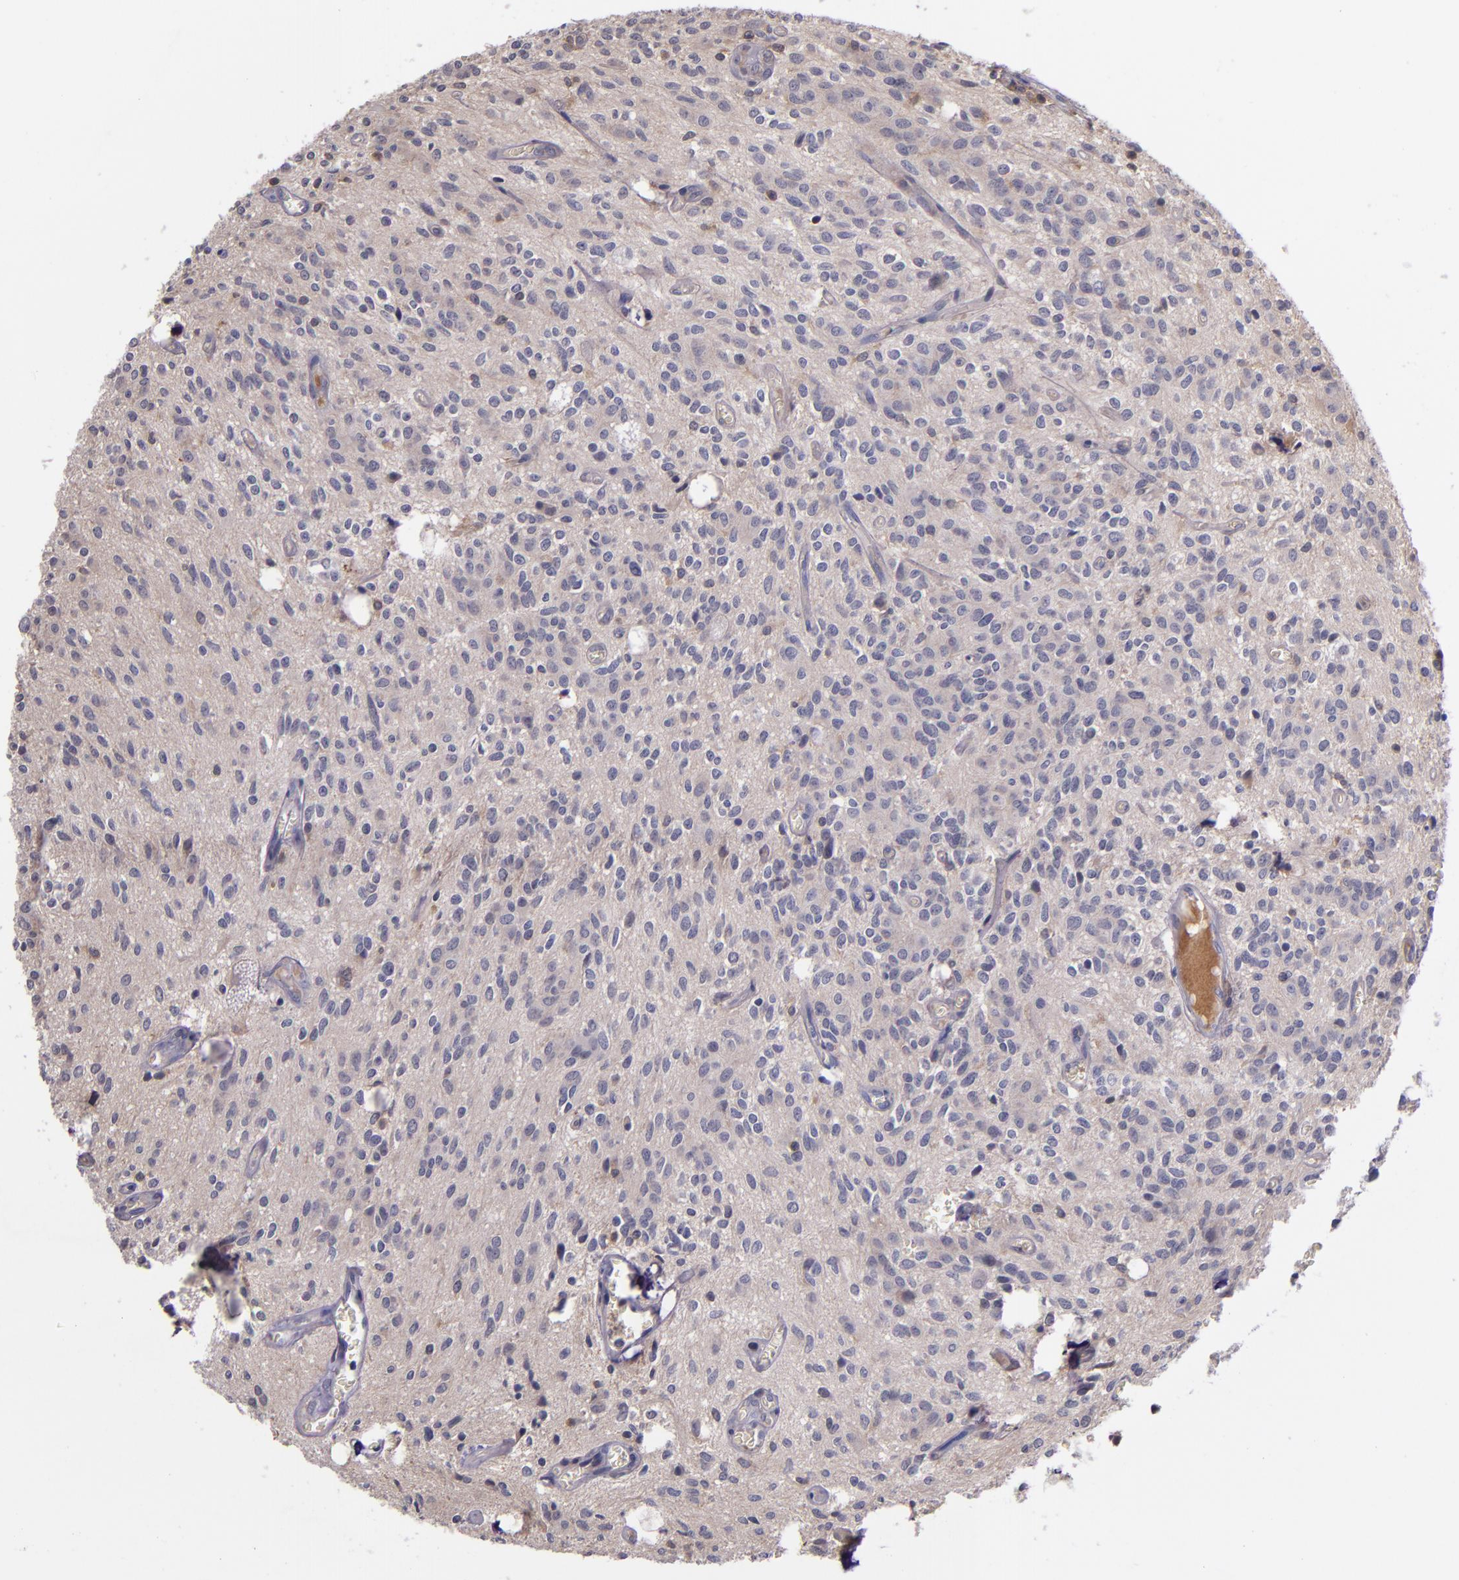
{"staining": {"intensity": "negative", "quantity": "none", "location": "none"}, "tissue": "glioma", "cell_type": "Tumor cells", "image_type": "cancer", "snomed": [{"axis": "morphology", "description": "Glioma, malignant, Low grade"}, {"axis": "topography", "description": "Brain"}], "caption": "Immunohistochemistry histopathology image of glioma stained for a protein (brown), which exhibits no expression in tumor cells.", "gene": "RBP4", "patient": {"sex": "female", "age": 15}}